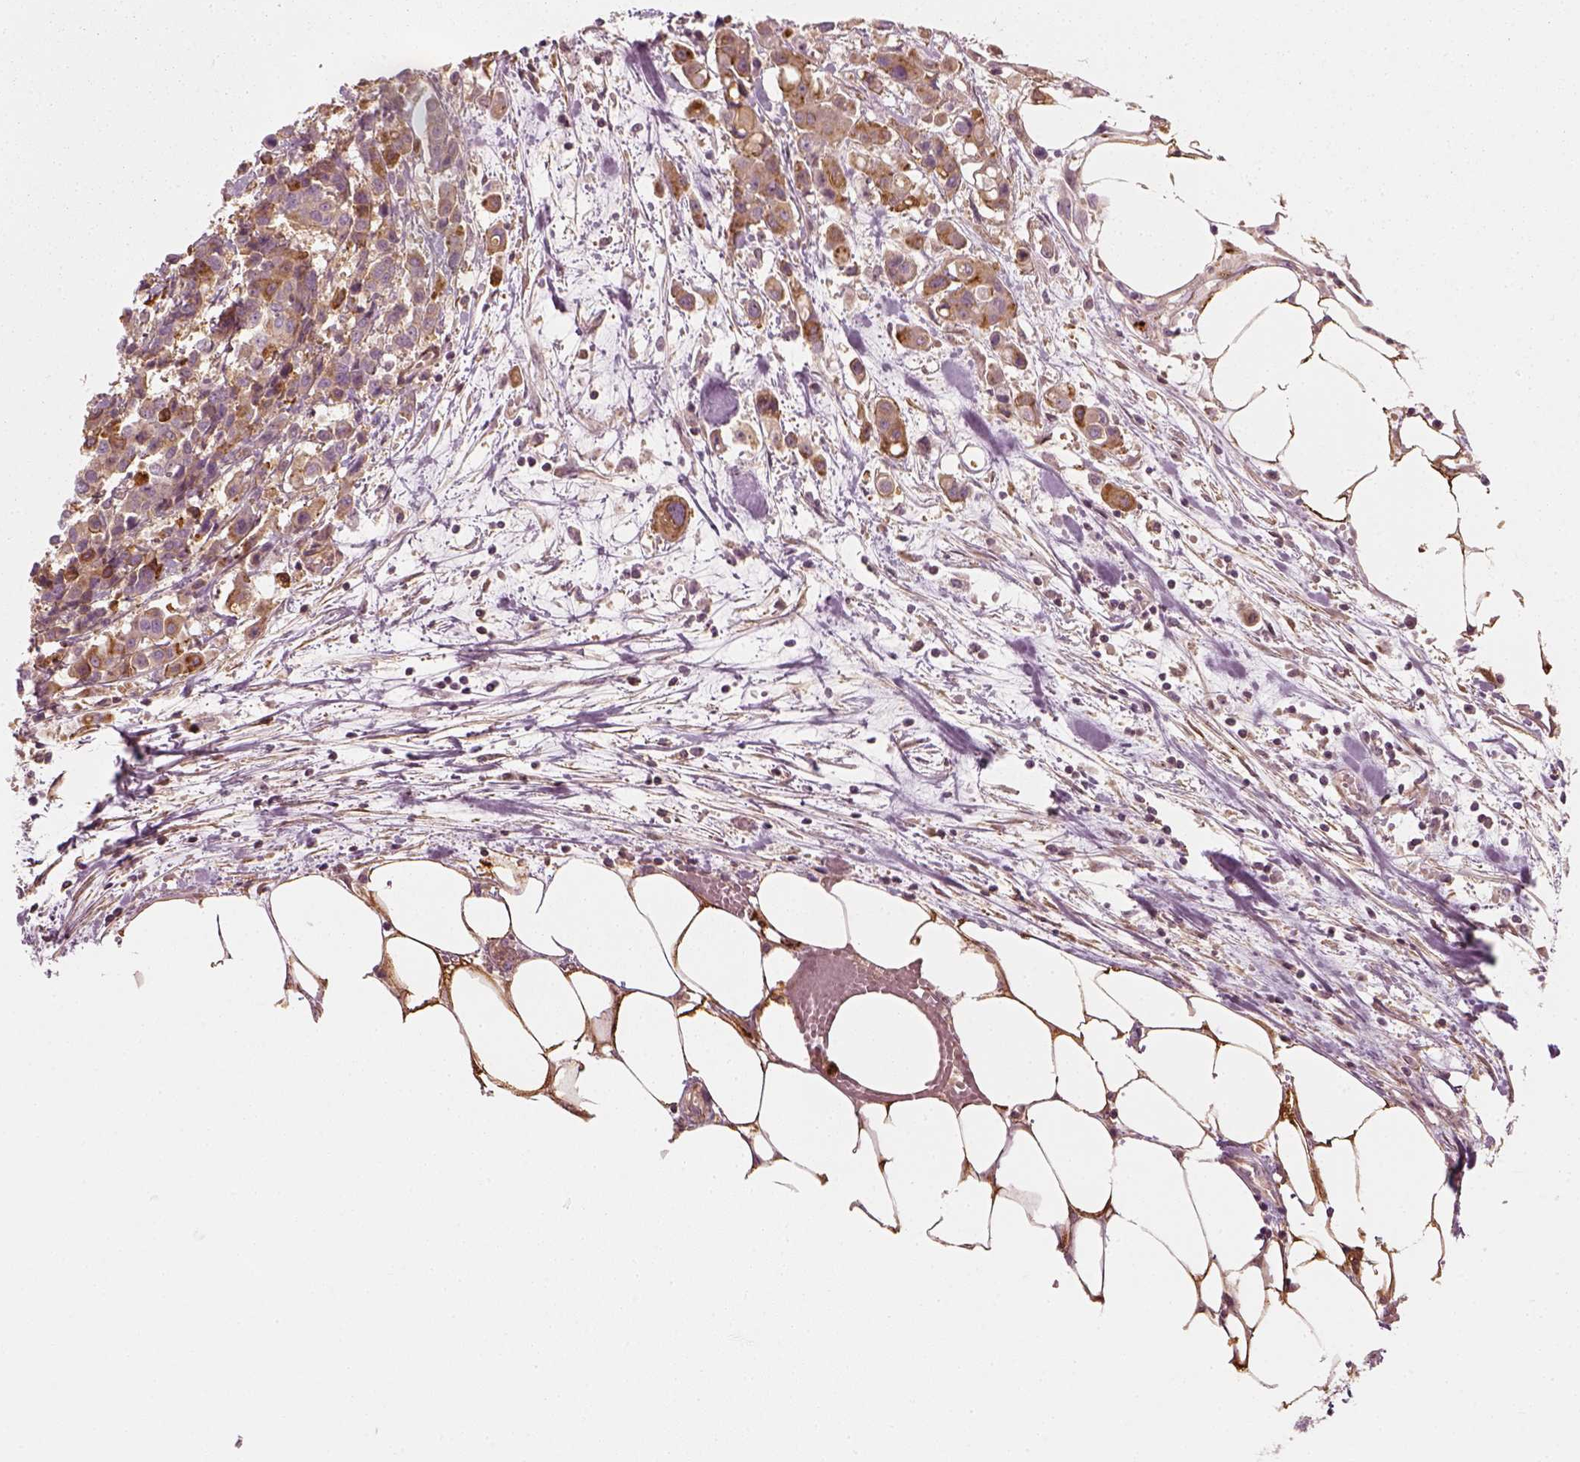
{"staining": {"intensity": "weak", "quantity": ">75%", "location": "cytoplasmic/membranous"}, "tissue": "carcinoid", "cell_type": "Tumor cells", "image_type": "cancer", "snomed": [{"axis": "morphology", "description": "Carcinoid, malignant, NOS"}, {"axis": "topography", "description": "Colon"}], "caption": "Protein staining exhibits weak cytoplasmic/membranous expression in about >75% of tumor cells in carcinoid.", "gene": "NPTN", "patient": {"sex": "male", "age": 81}}